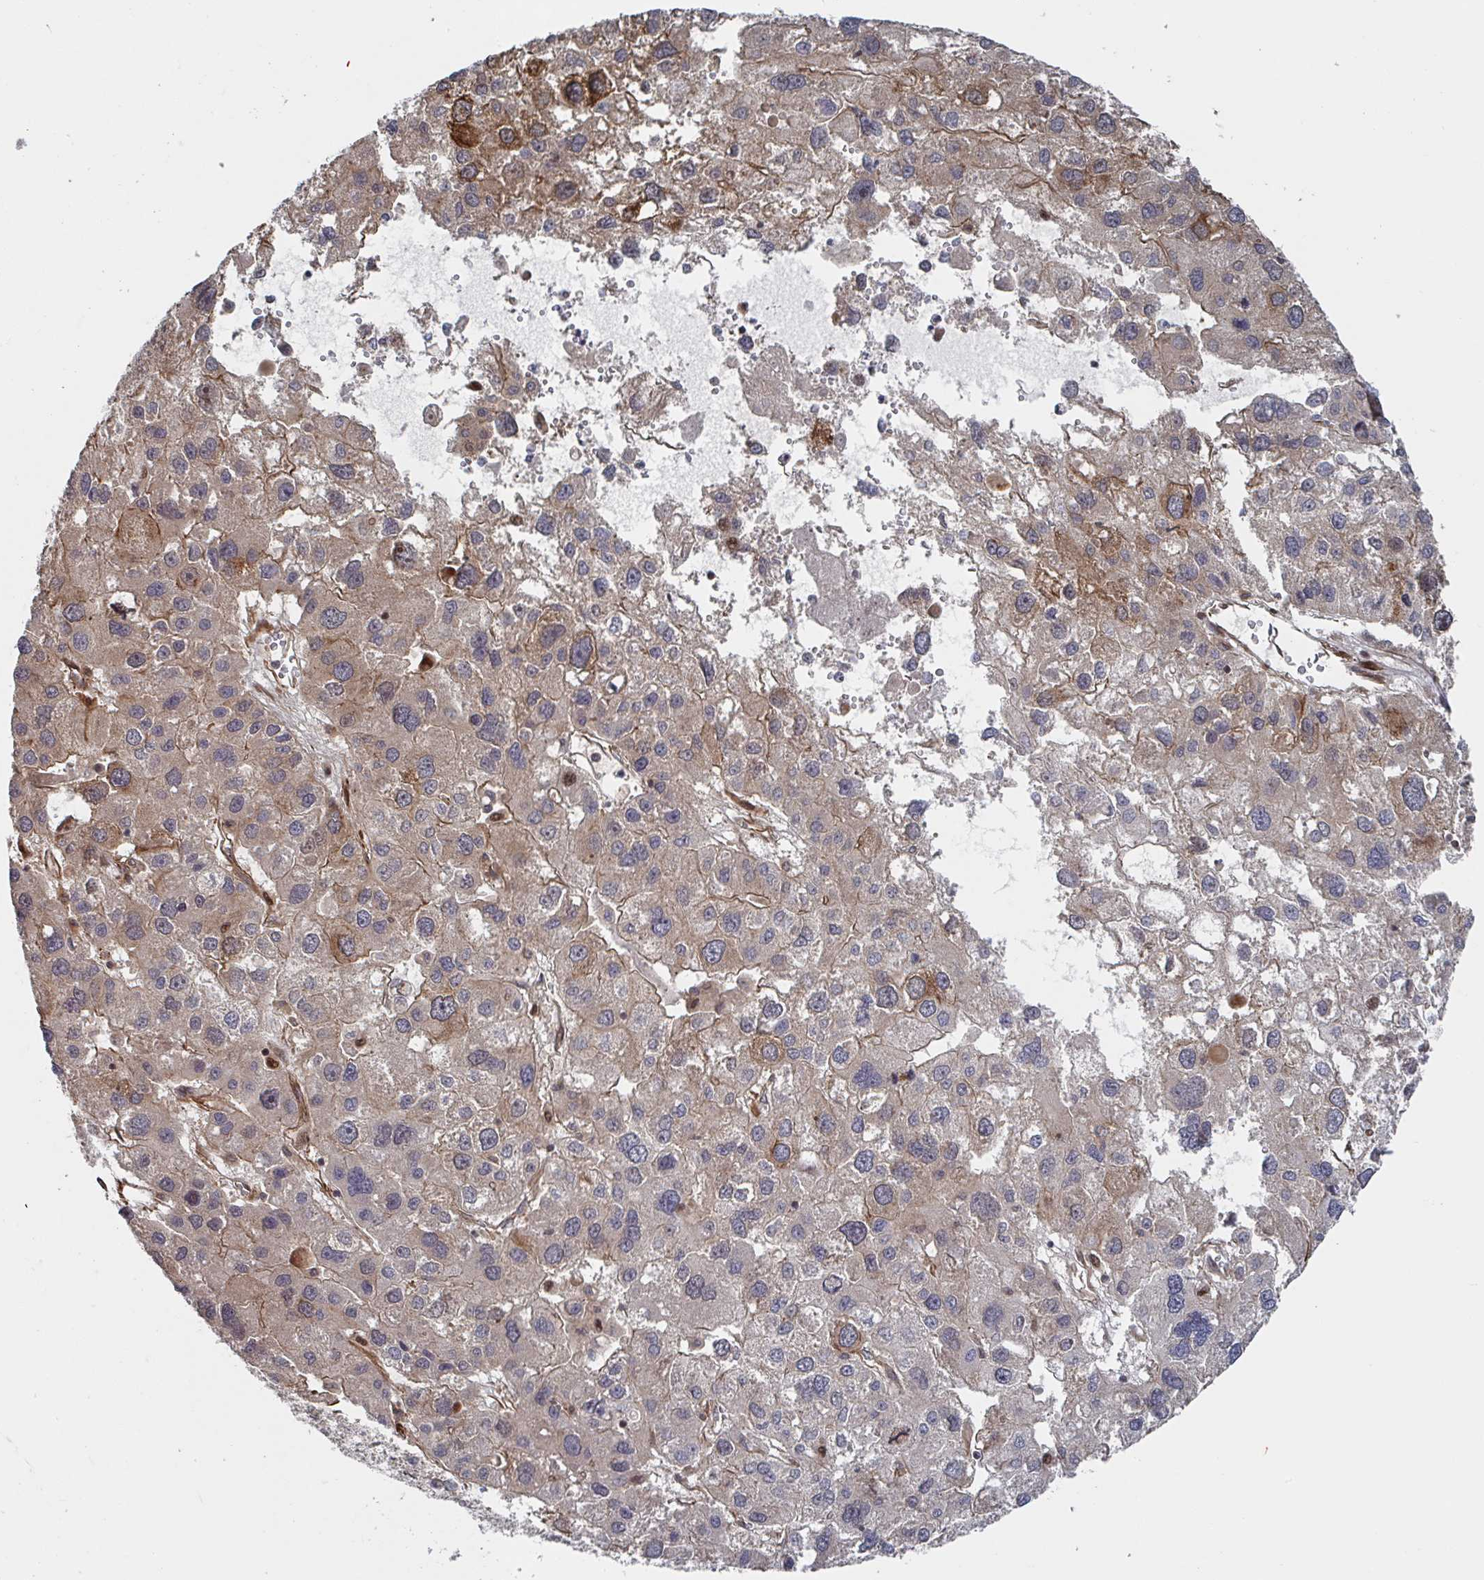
{"staining": {"intensity": "weak", "quantity": "25%-75%", "location": "cytoplasmic/membranous"}, "tissue": "liver cancer", "cell_type": "Tumor cells", "image_type": "cancer", "snomed": [{"axis": "morphology", "description": "Carcinoma, Hepatocellular, NOS"}, {"axis": "topography", "description": "Liver"}], "caption": "Tumor cells demonstrate low levels of weak cytoplasmic/membranous staining in about 25%-75% of cells in hepatocellular carcinoma (liver).", "gene": "DVL3", "patient": {"sex": "male", "age": 73}}